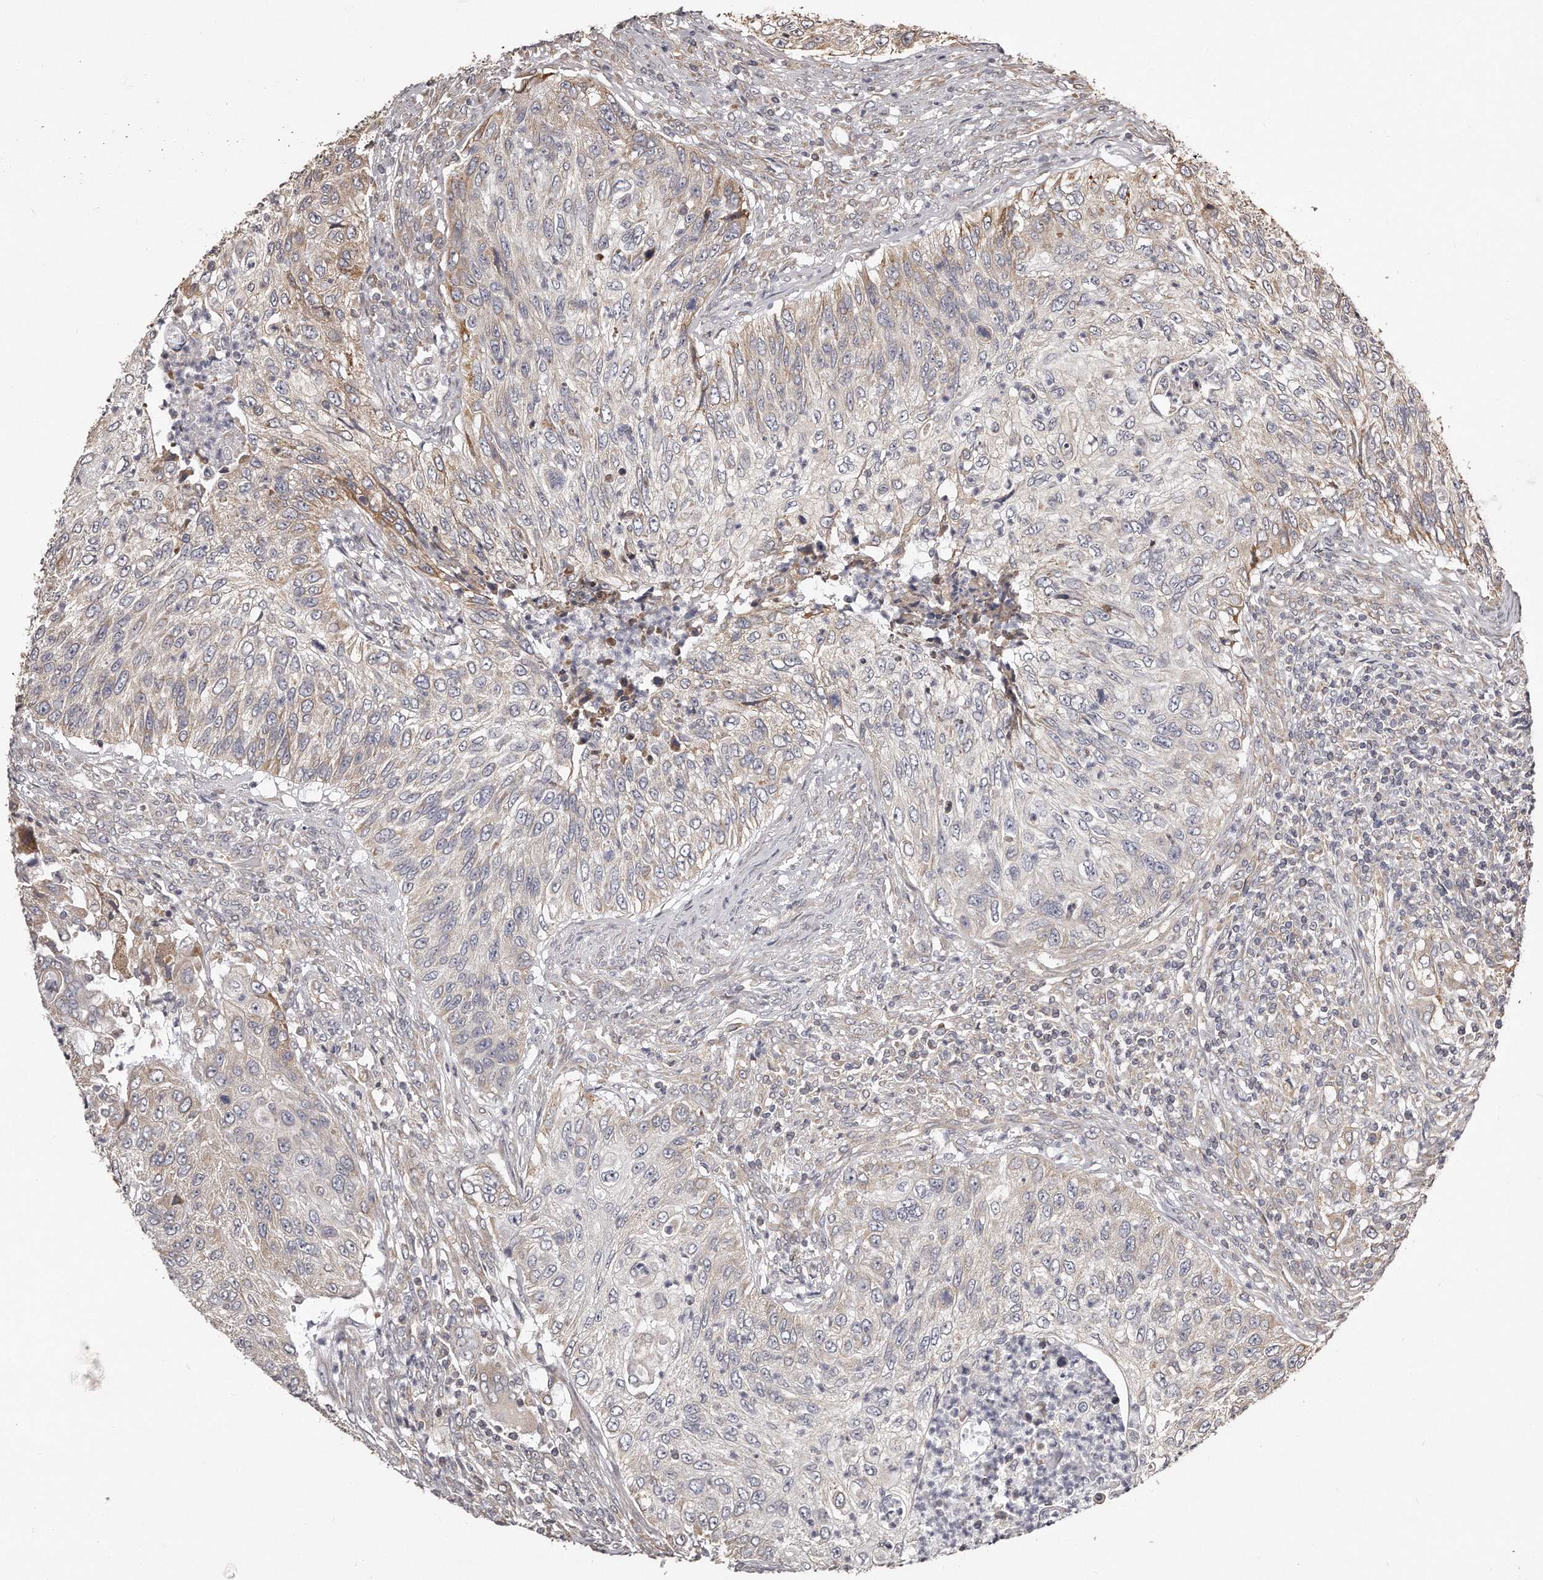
{"staining": {"intensity": "weak", "quantity": "<25%", "location": "cytoplasmic/membranous"}, "tissue": "urothelial cancer", "cell_type": "Tumor cells", "image_type": "cancer", "snomed": [{"axis": "morphology", "description": "Urothelial carcinoma, High grade"}, {"axis": "topography", "description": "Urinary bladder"}], "caption": "An immunohistochemistry micrograph of urothelial cancer is shown. There is no staining in tumor cells of urothelial cancer.", "gene": "TRAPPC14", "patient": {"sex": "female", "age": 60}}